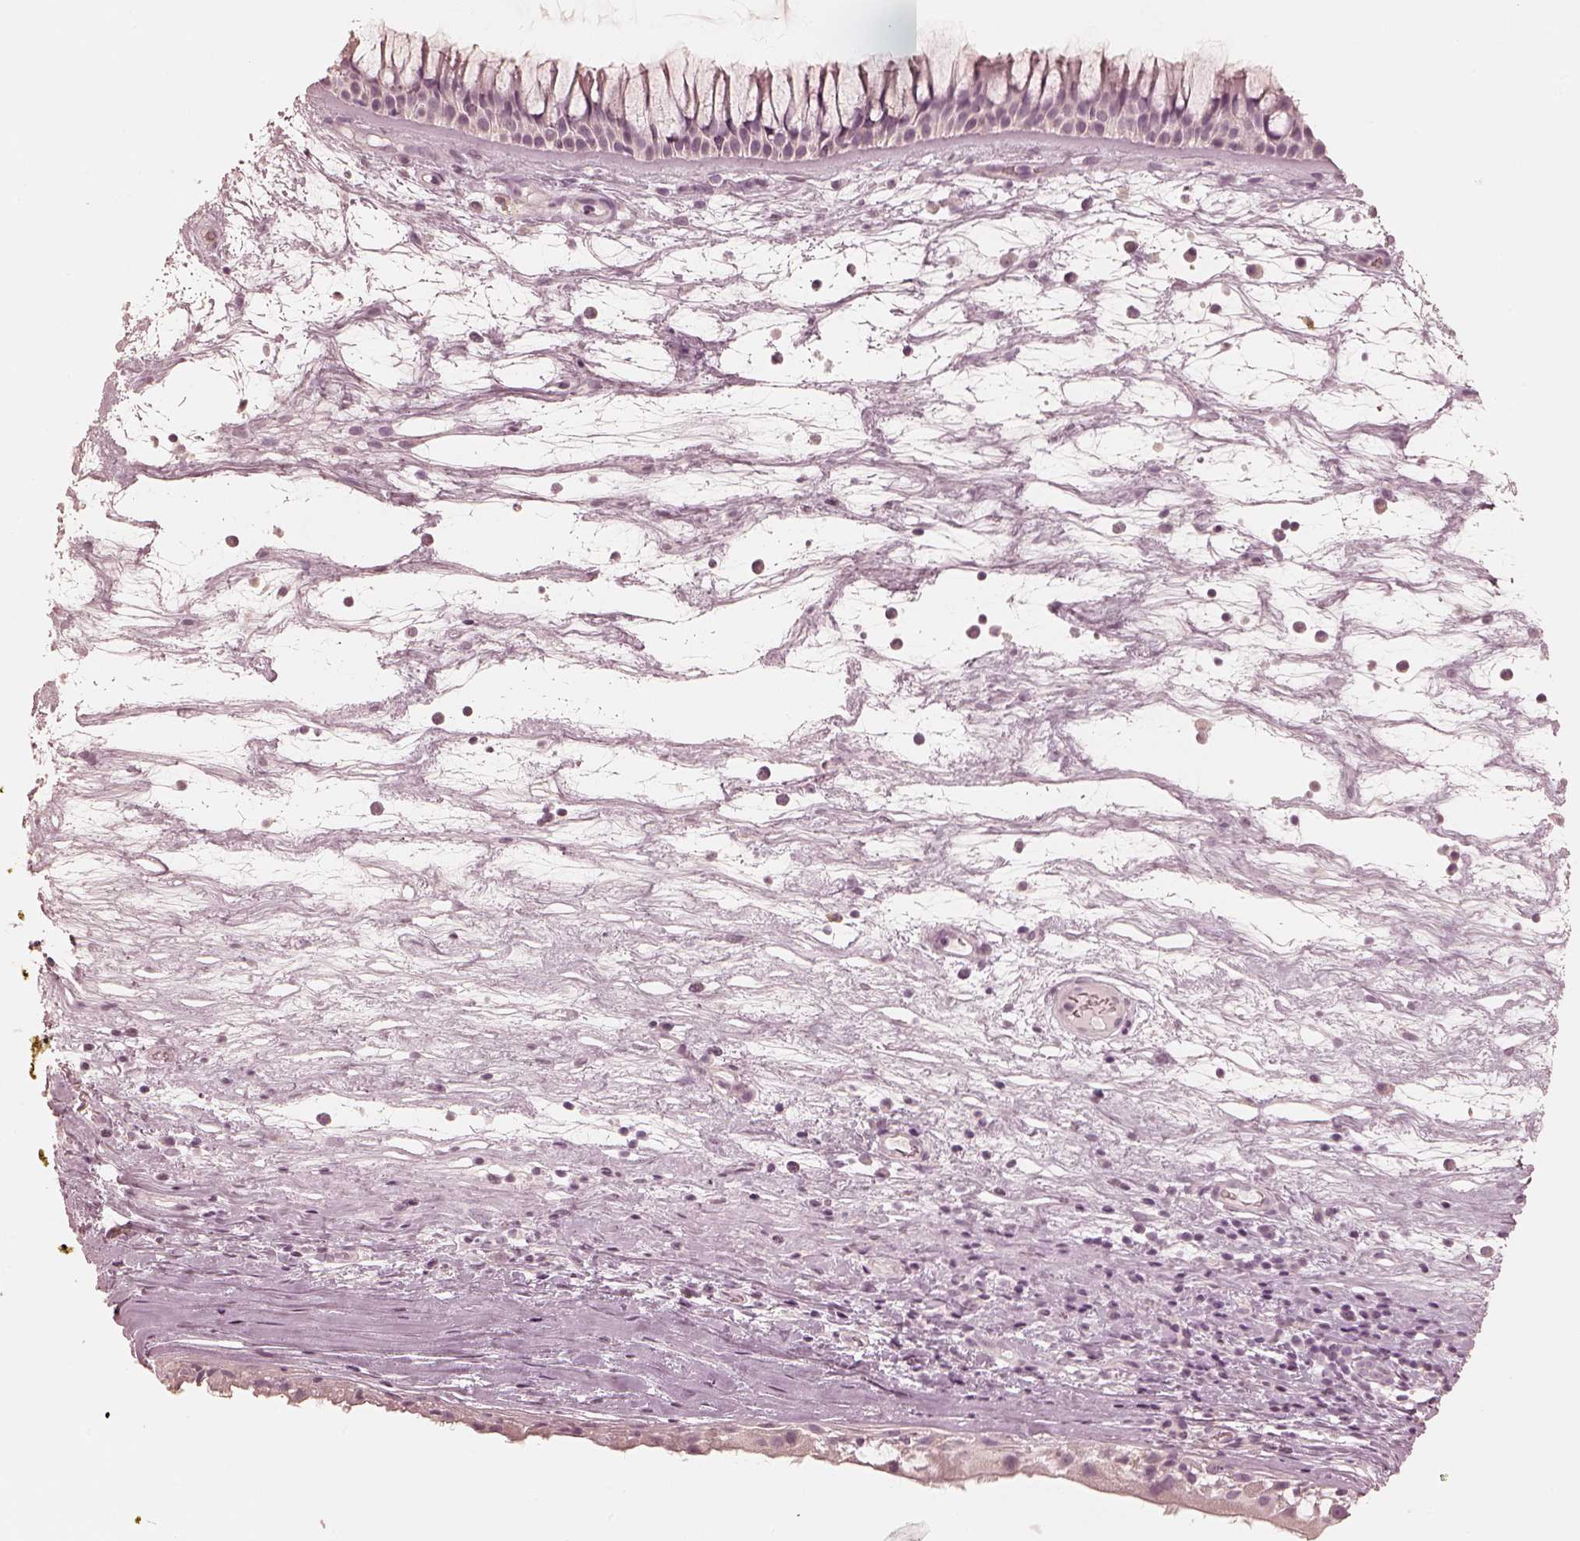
{"staining": {"intensity": "negative", "quantity": "none", "location": "none"}, "tissue": "nasopharynx", "cell_type": "Respiratory epithelial cells", "image_type": "normal", "snomed": [{"axis": "morphology", "description": "Normal tissue, NOS"}, {"axis": "topography", "description": "Nasopharynx"}], "caption": "Respiratory epithelial cells show no significant protein expression in normal nasopharynx.", "gene": "CALR3", "patient": {"sex": "male", "age": 74}}